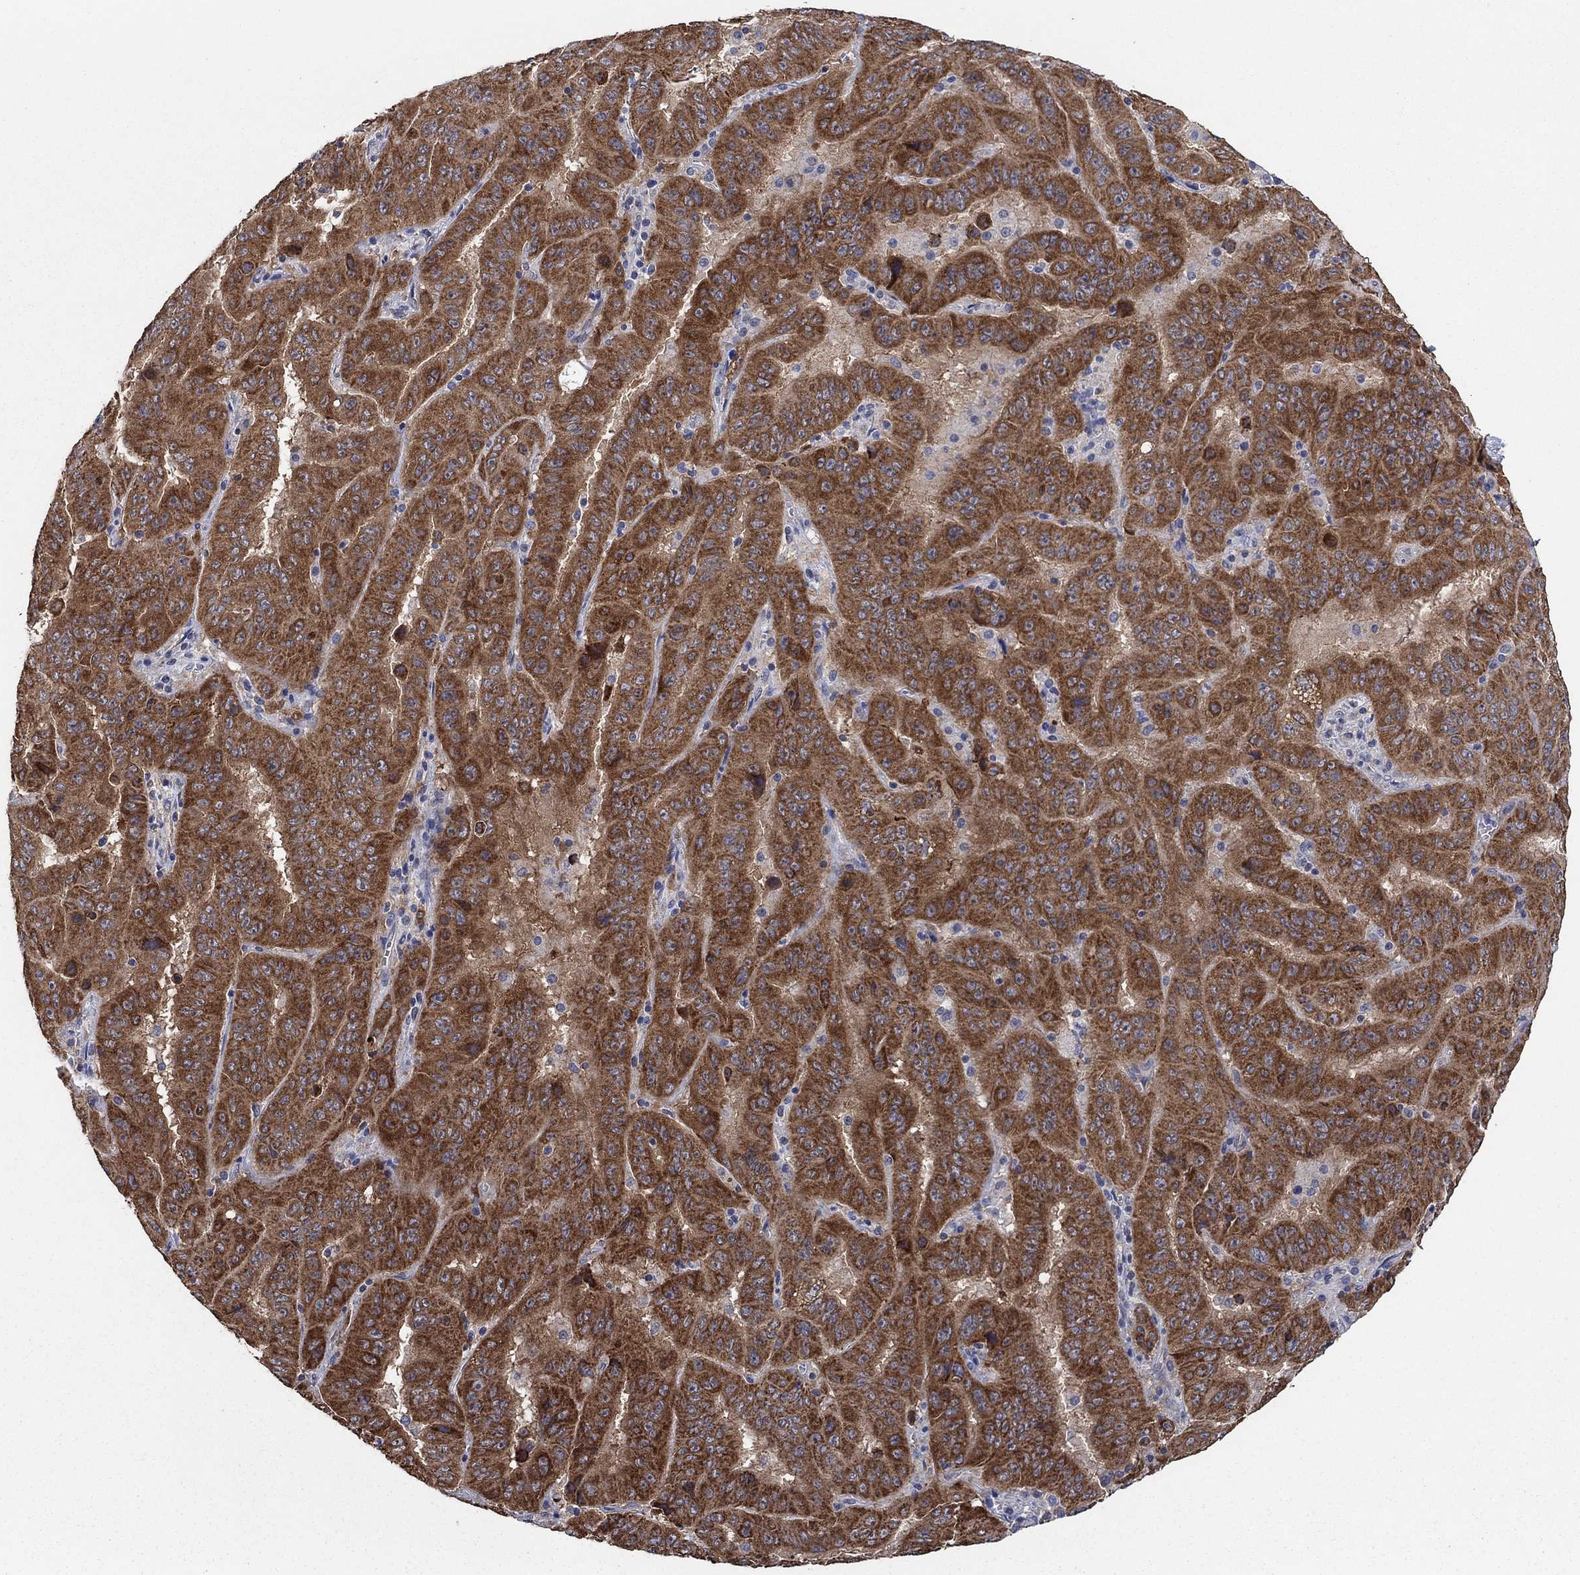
{"staining": {"intensity": "strong", "quantity": ">75%", "location": "cytoplasmic/membranous"}, "tissue": "pancreatic cancer", "cell_type": "Tumor cells", "image_type": "cancer", "snomed": [{"axis": "morphology", "description": "Adenocarcinoma, NOS"}, {"axis": "topography", "description": "Pancreas"}], "caption": "A histopathology image showing strong cytoplasmic/membranous expression in approximately >75% of tumor cells in adenocarcinoma (pancreatic), as visualized by brown immunohistochemical staining.", "gene": "HID1", "patient": {"sex": "male", "age": 63}}